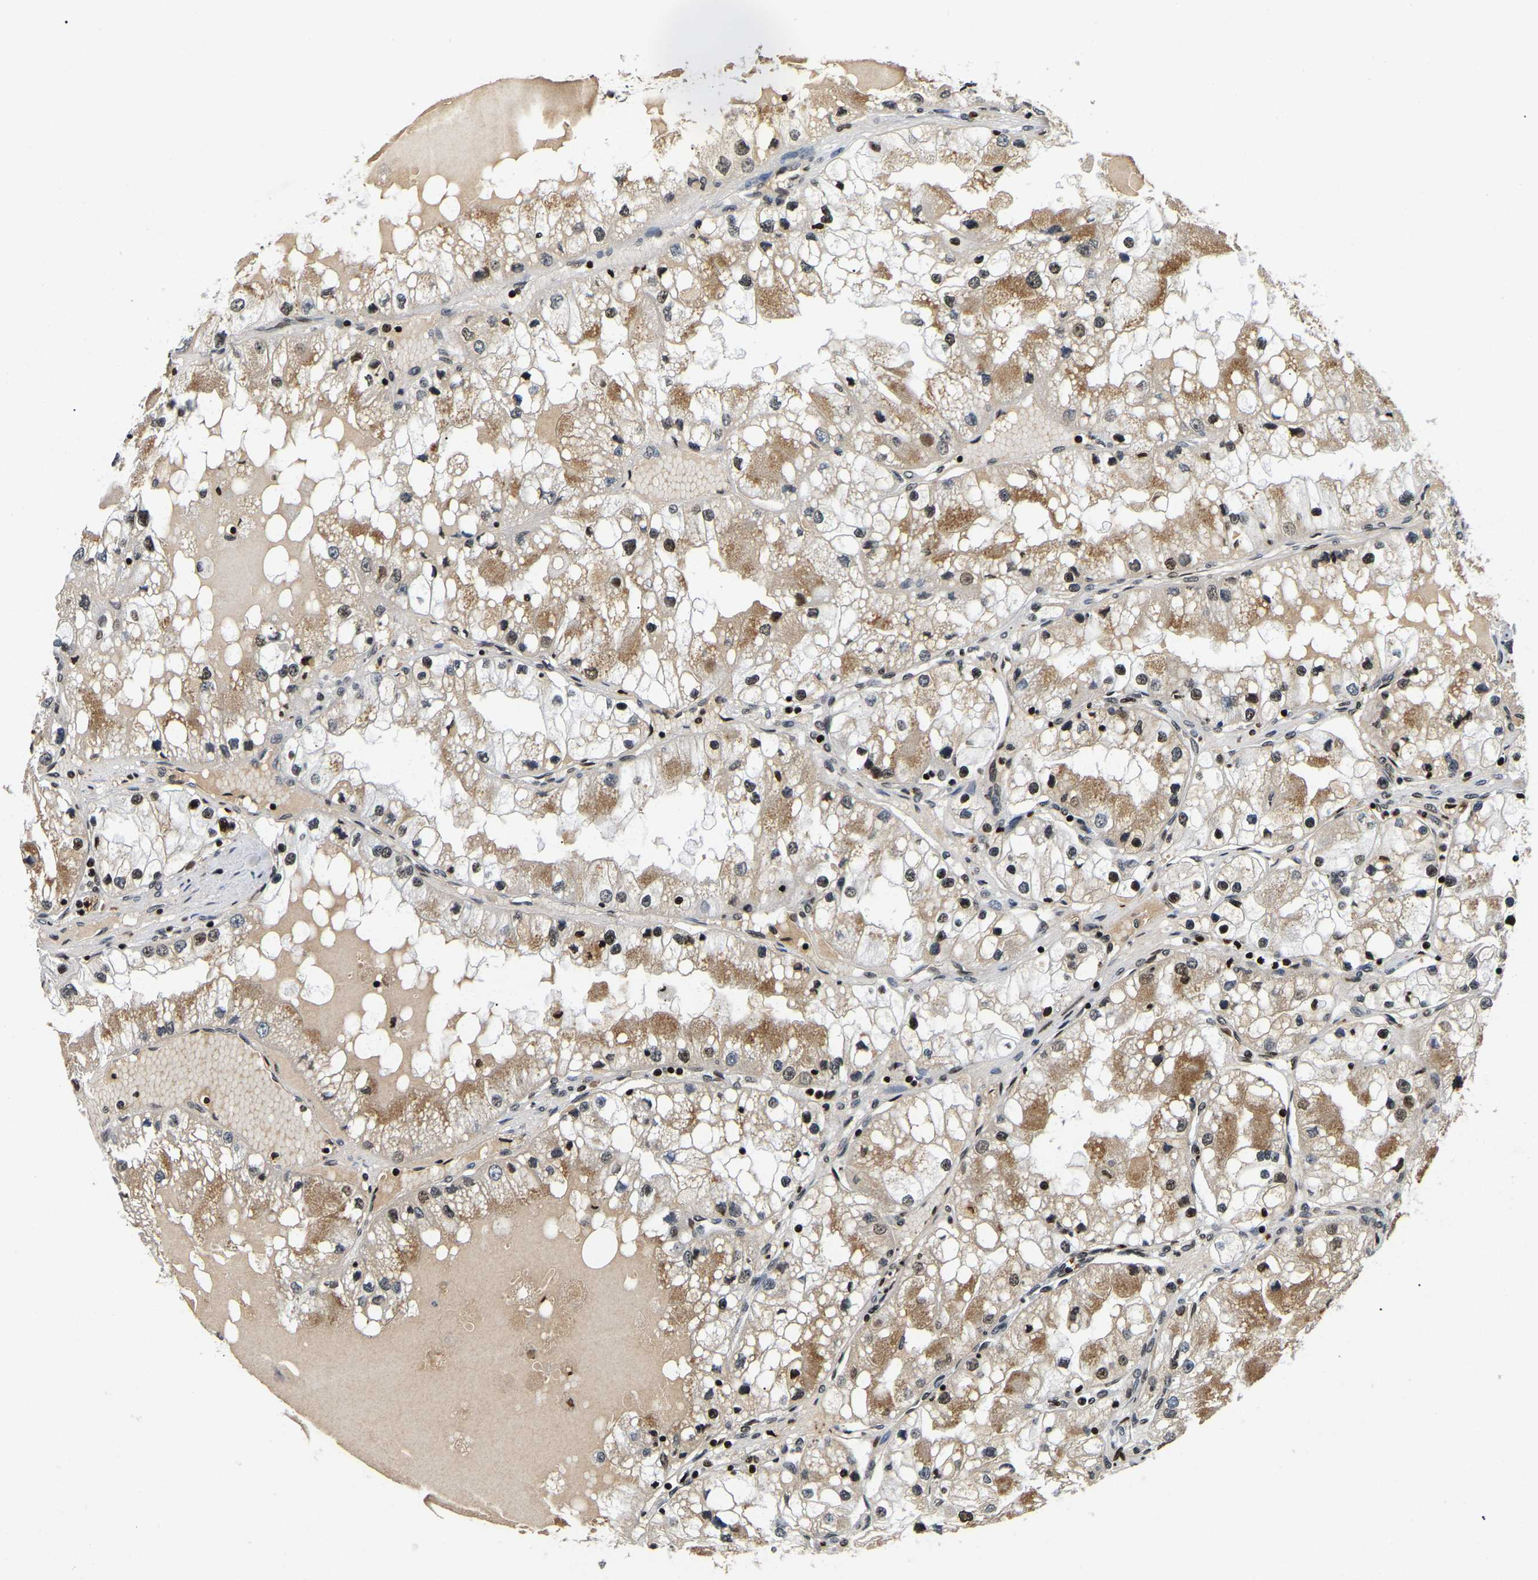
{"staining": {"intensity": "moderate", "quantity": "<25%", "location": "cytoplasmic/membranous,nuclear"}, "tissue": "renal cancer", "cell_type": "Tumor cells", "image_type": "cancer", "snomed": [{"axis": "morphology", "description": "Adenocarcinoma, NOS"}, {"axis": "topography", "description": "Kidney"}], "caption": "Protein analysis of renal cancer tissue exhibits moderate cytoplasmic/membranous and nuclear staining in approximately <25% of tumor cells.", "gene": "LRRC61", "patient": {"sex": "male", "age": 68}}